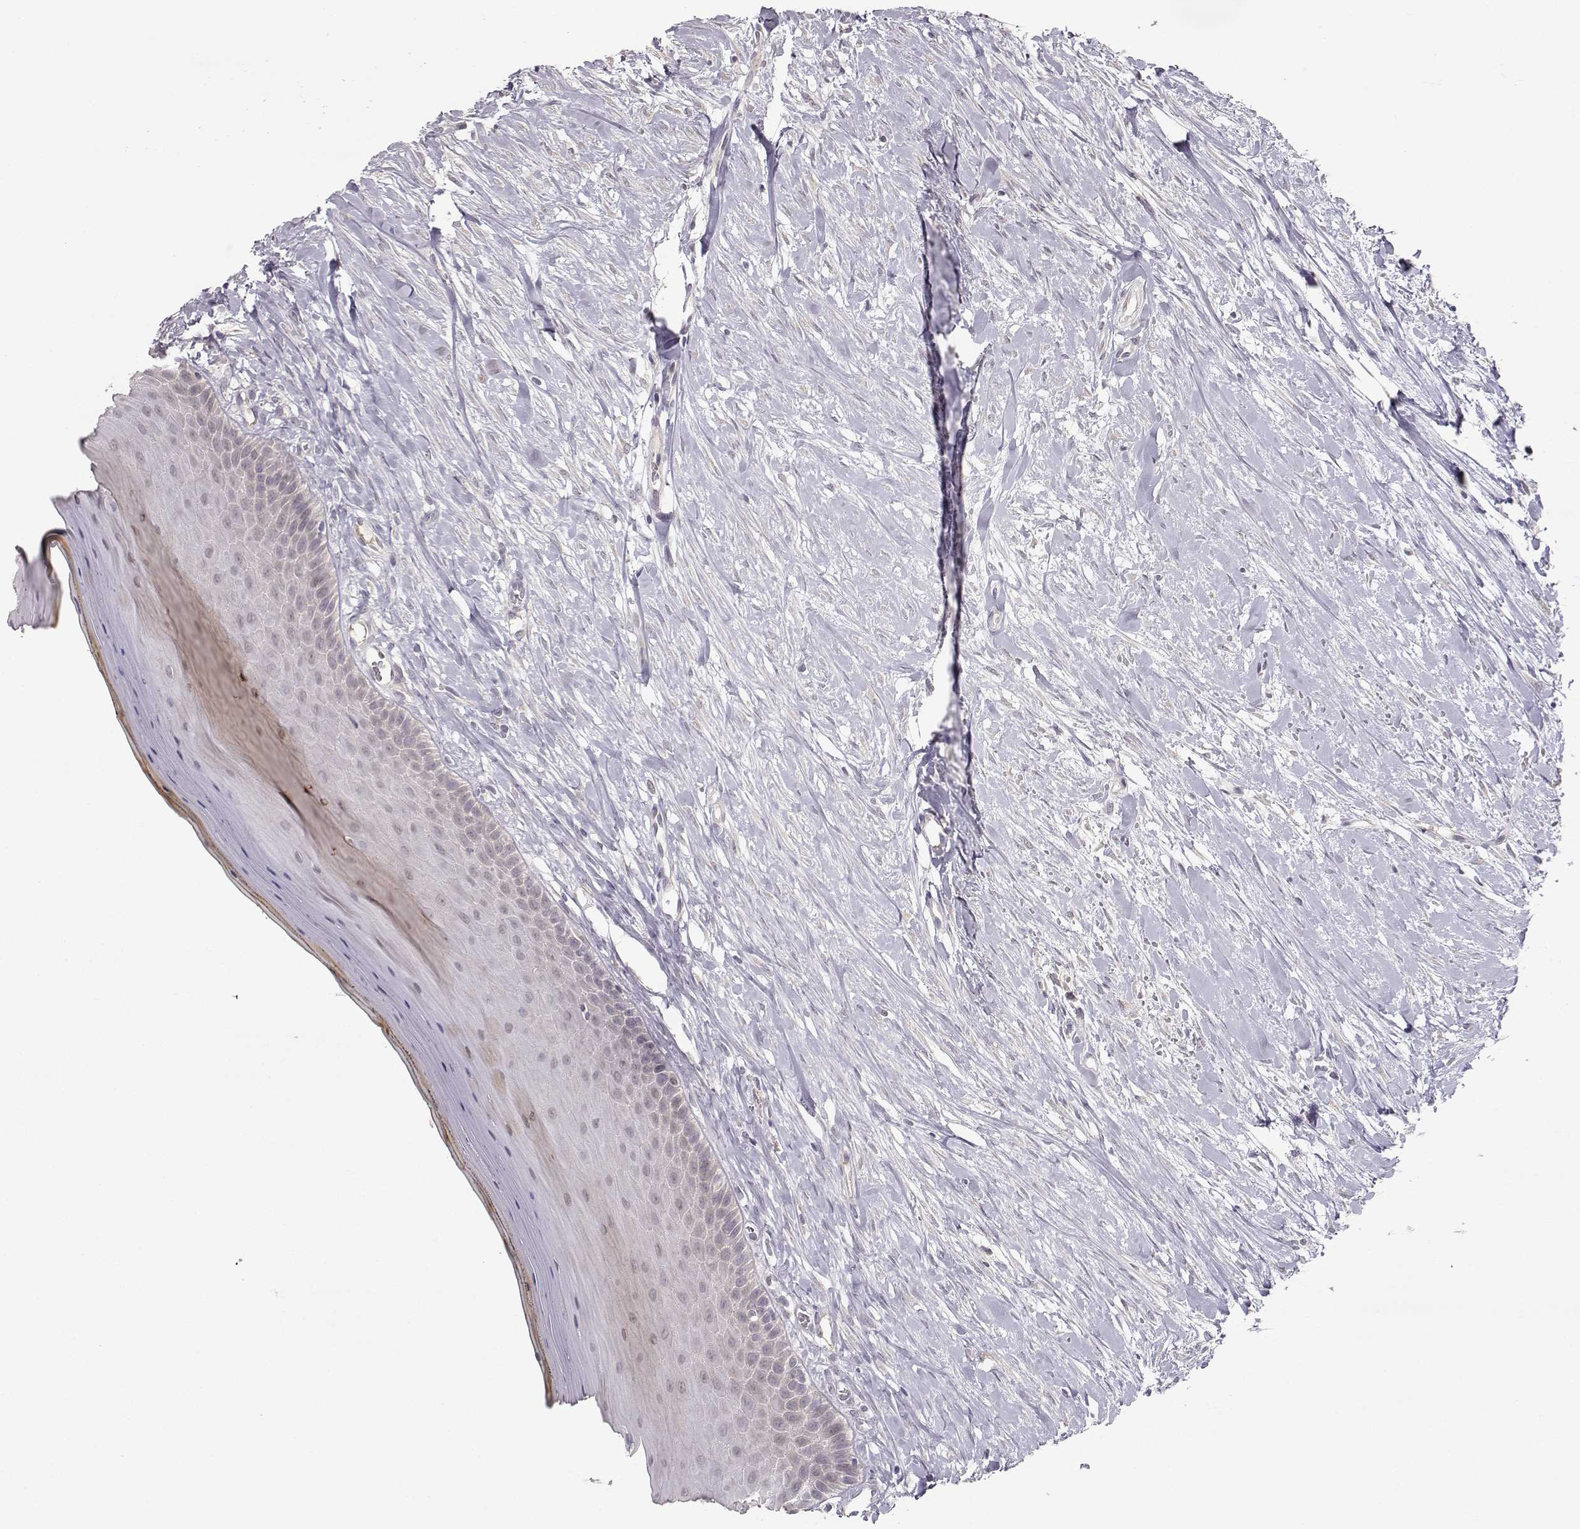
{"staining": {"intensity": "negative", "quantity": "none", "location": "none"}, "tissue": "oral mucosa", "cell_type": "Squamous epithelial cells", "image_type": "normal", "snomed": [{"axis": "morphology", "description": "Normal tissue, NOS"}, {"axis": "topography", "description": "Oral tissue"}], "caption": "Immunohistochemical staining of unremarkable oral mucosa exhibits no significant expression in squamous epithelial cells. (DAB (3,3'-diaminobenzidine) immunohistochemistry with hematoxylin counter stain).", "gene": "PNMT", "patient": {"sex": "female", "age": 43}}